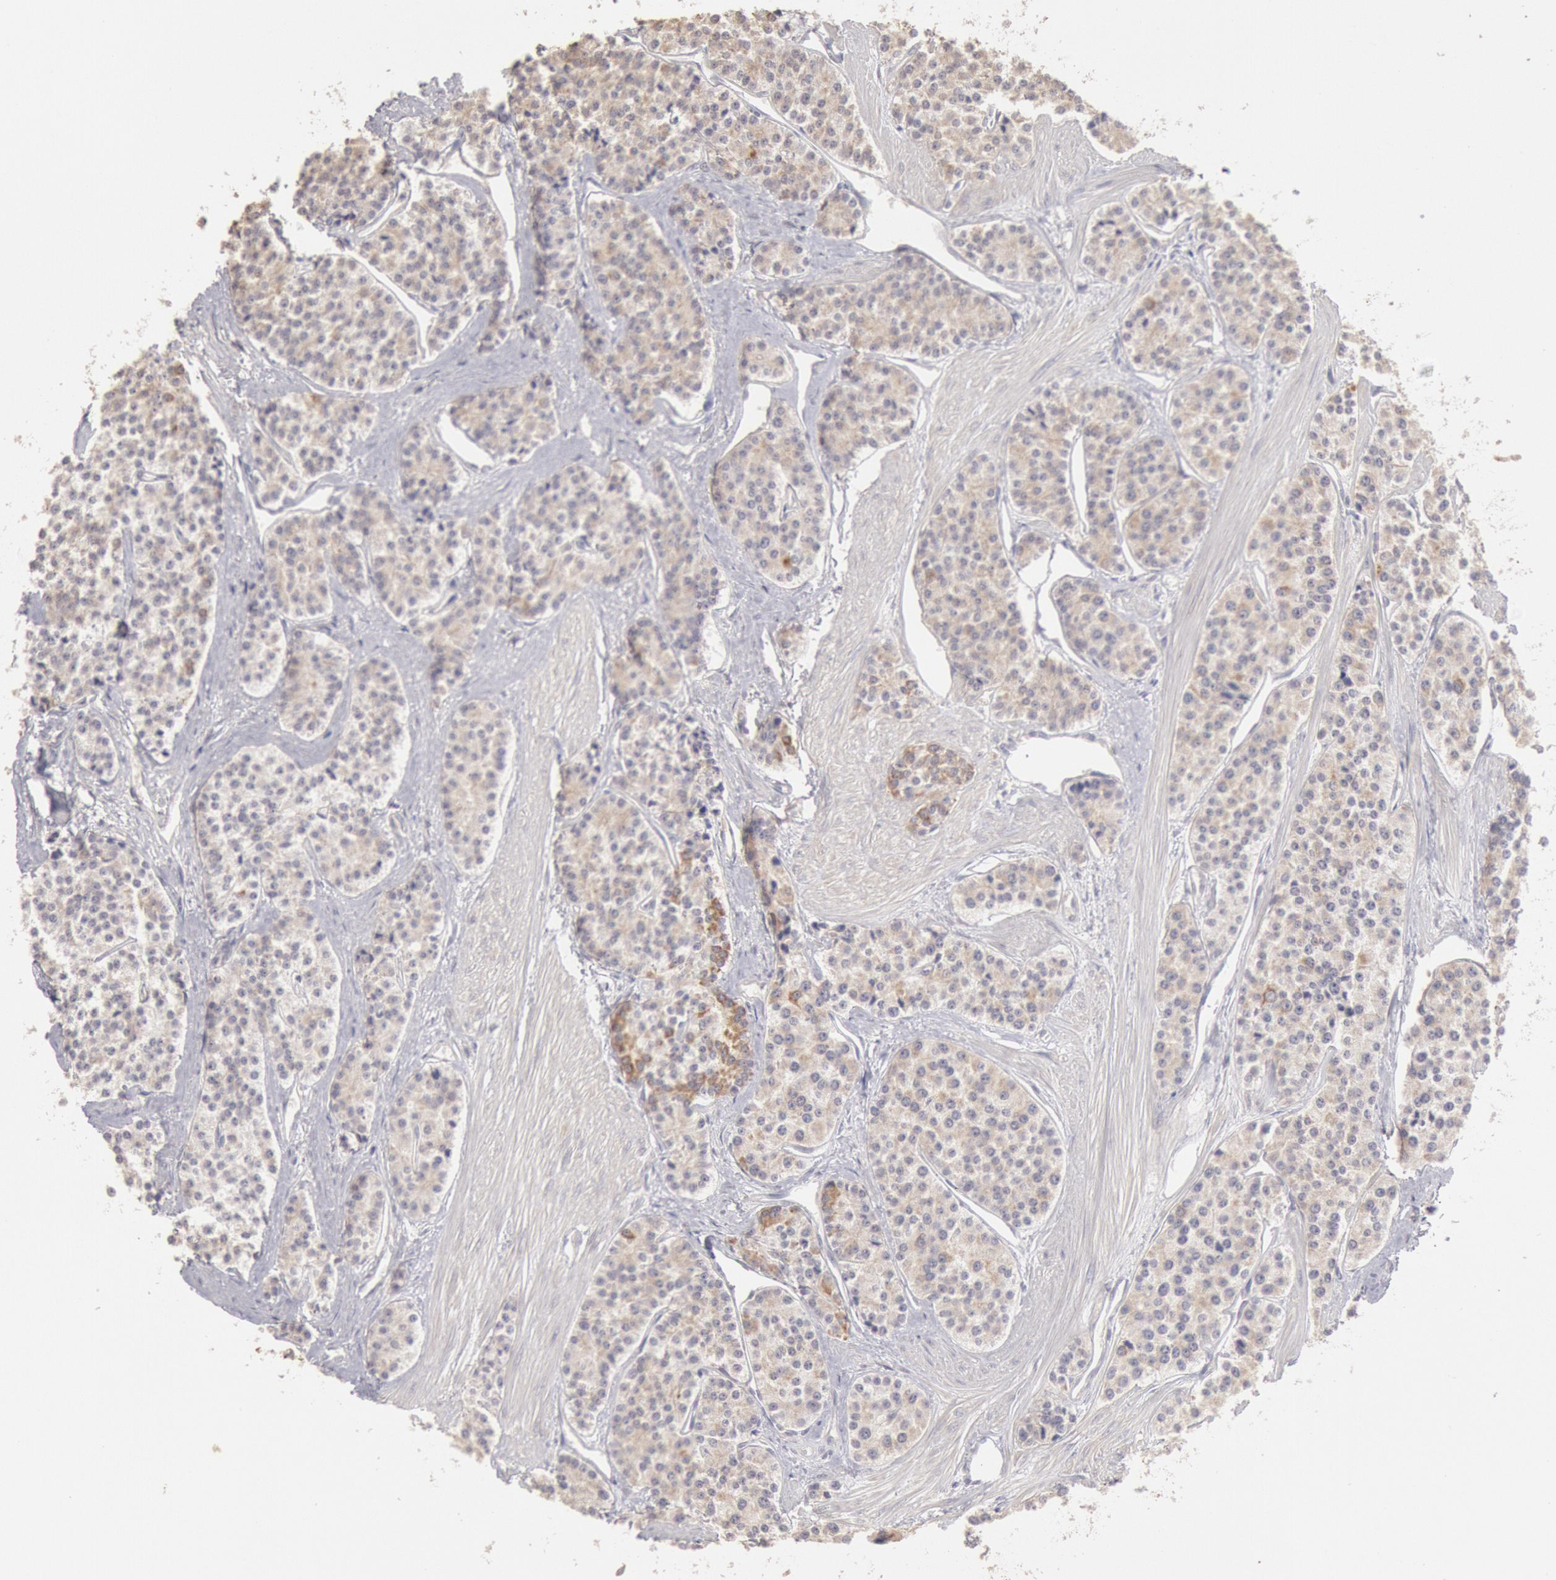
{"staining": {"intensity": "weak", "quantity": ">75%", "location": "cytoplasmic/membranous"}, "tissue": "carcinoid", "cell_type": "Tumor cells", "image_type": "cancer", "snomed": [{"axis": "morphology", "description": "Carcinoid, malignant, NOS"}, {"axis": "topography", "description": "Stomach"}], "caption": "Protein expression analysis of human carcinoid reveals weak cytoplasmic/membranous expression in approximately >75% of tumor cells. Nuclei are stained in blue.", "gene": "ZFP36L1", "patient": {"sex": "female", "age": 76}}